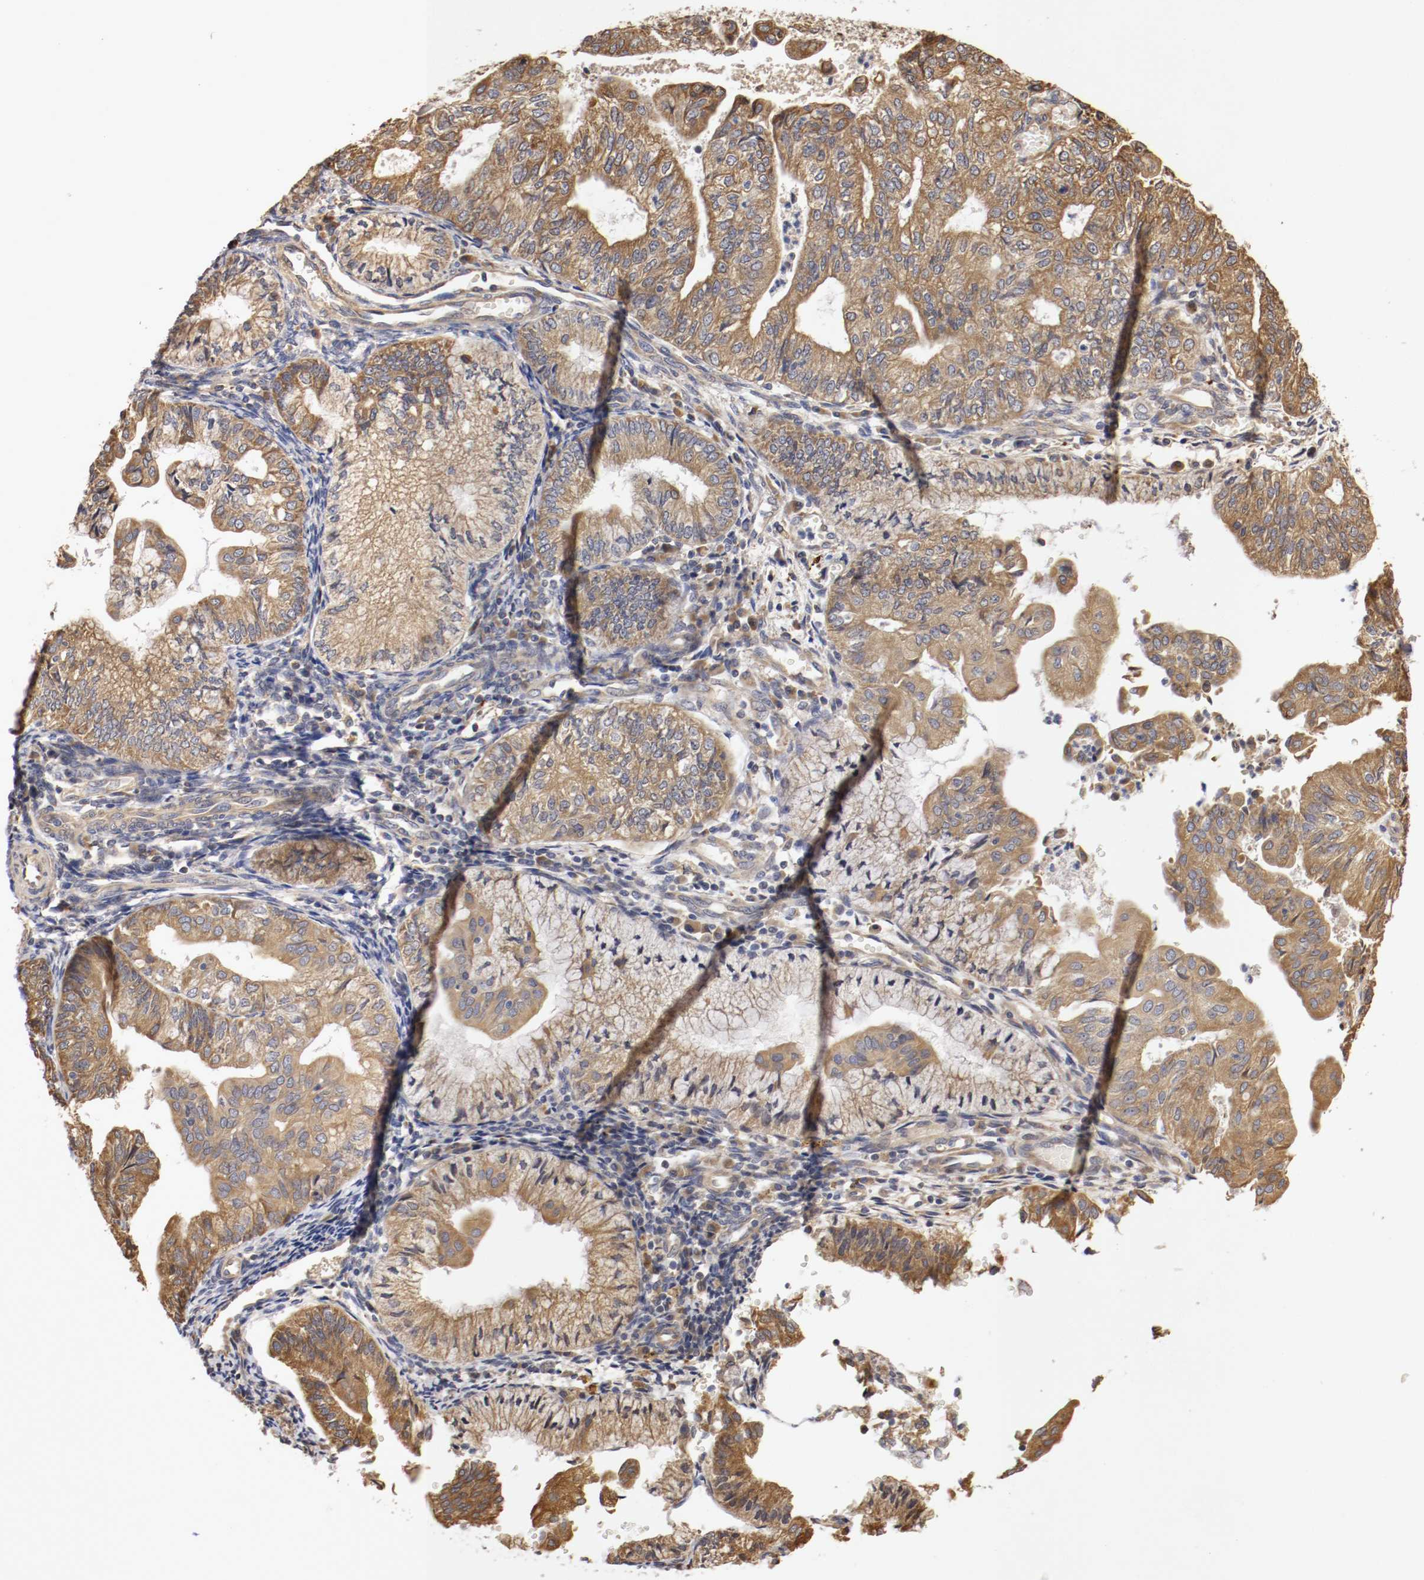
{"staining": {"intensity": "moderate", "quantity": ">75%", "location": "cytoplasmic/membranous"}, "tissue": "endometrial cancer", "cell_type": "Tumor cells", "image_type": "cancer", "snomed": [{"axis": "morphology", "description": "Adenocarcinoma, NOS"}, {"axis": "topography", "description": "Endometrium"}], "caption": "Immunohistochemical staining of human adenocarcinoma (endometrial) exhibits medium levels of moderate cytoplasmic/membranous expression in approximately >75% of tumor cells. The protein of interest is stained brown, and the nuclei are stained in blue (DAB IHC with brightfield microscopy, high magnification).", "gene": "VEZT", "patient": {"sex": "female", "age": 59}}